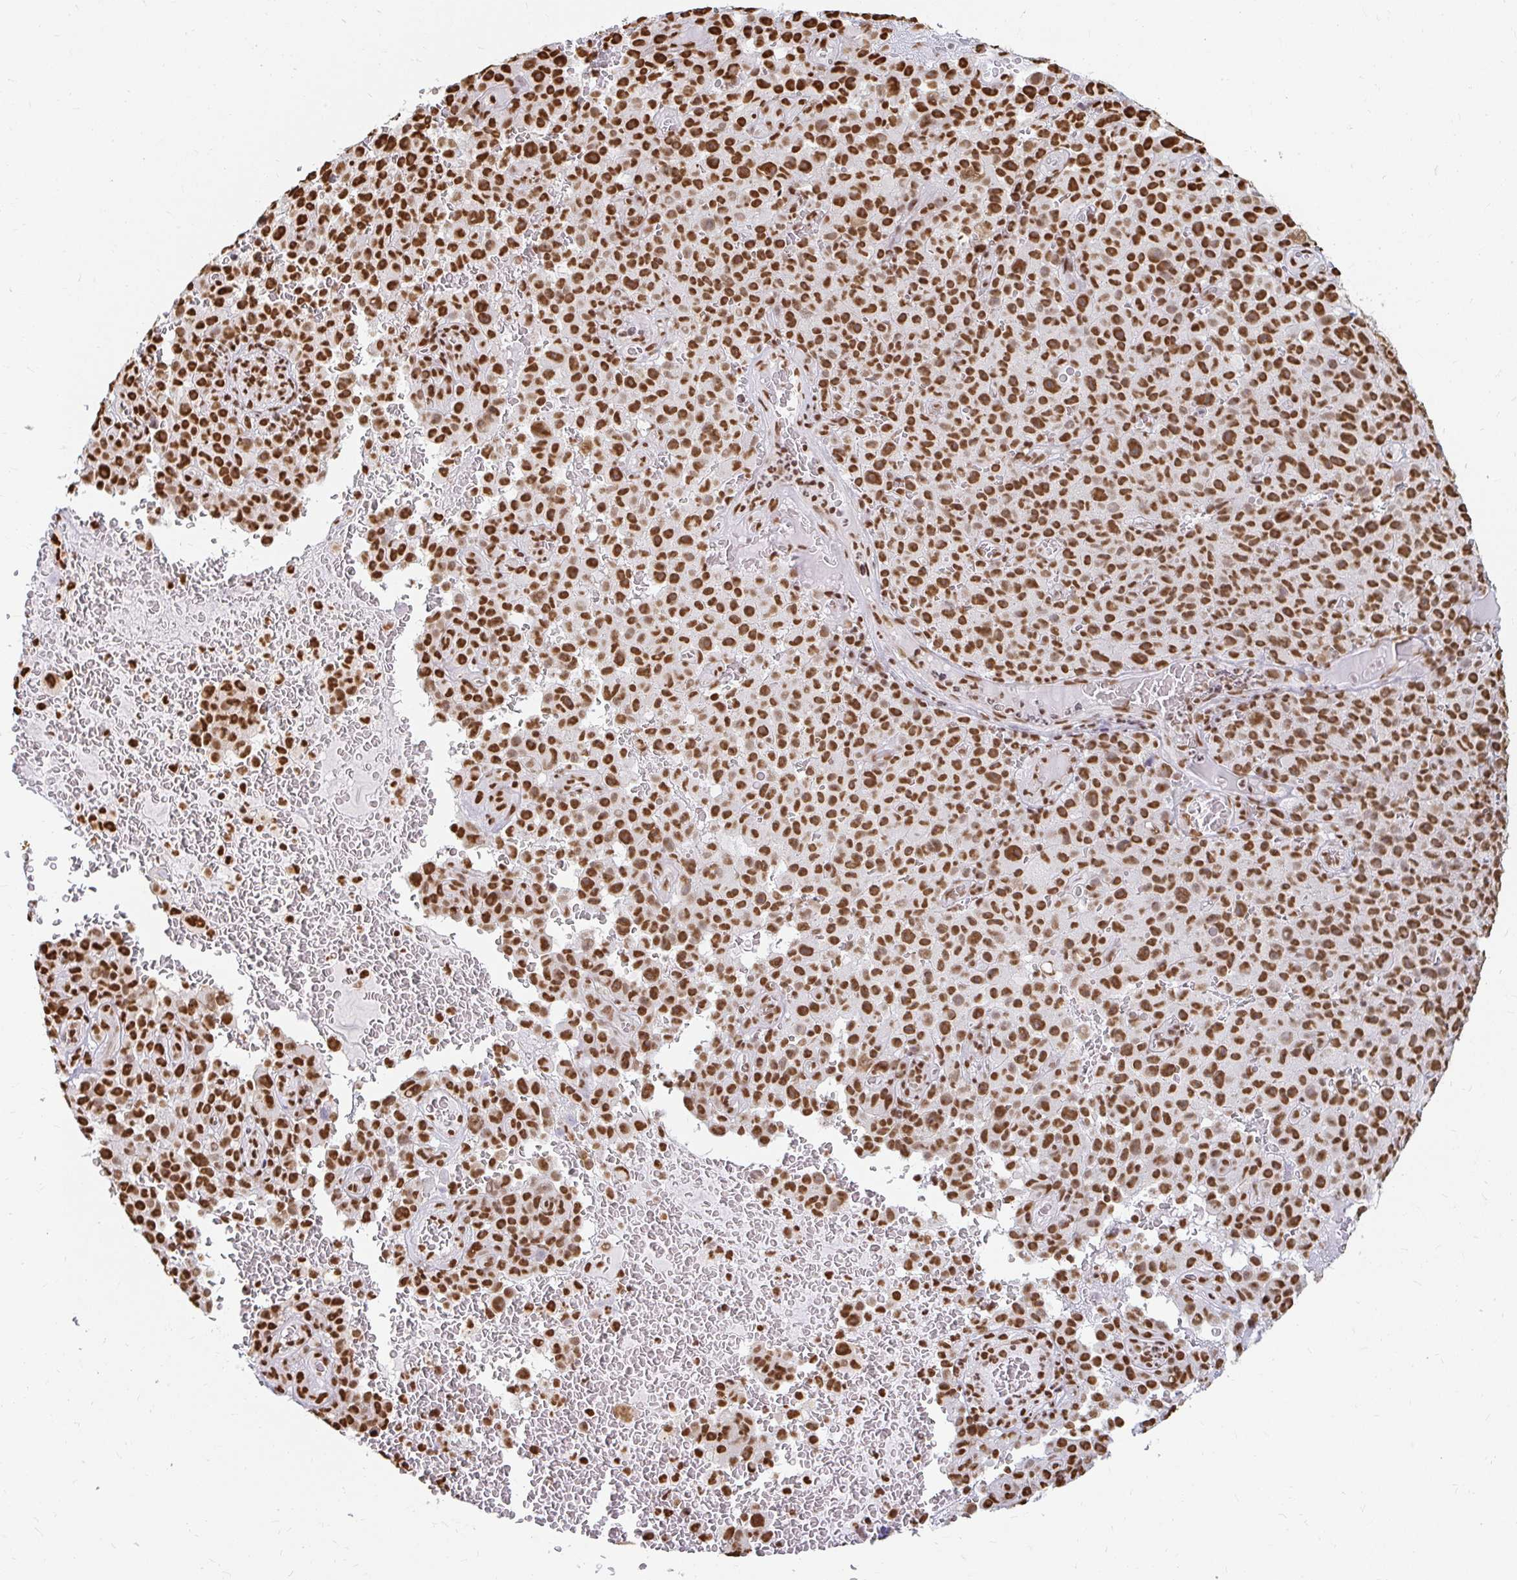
{"staining": {"intensity": "strong", "quantity": ">75%", "location": "nuclear"}, "tissue": "melanoma", "cell_type": "Tumor cells", "image_type": "cancer", "snomed": [{"axis": "morphology", "description": "Malignant melanoma, NOS"}, {"axis": "topography", "description": "Skin"}], "caption": "This is a micrograph of IHC staining of melanoma, which shows strong expression in the nuclear of tumor cells.", "gene": "HNRNPU", "patient": {"sex": "female", "age": 82}}